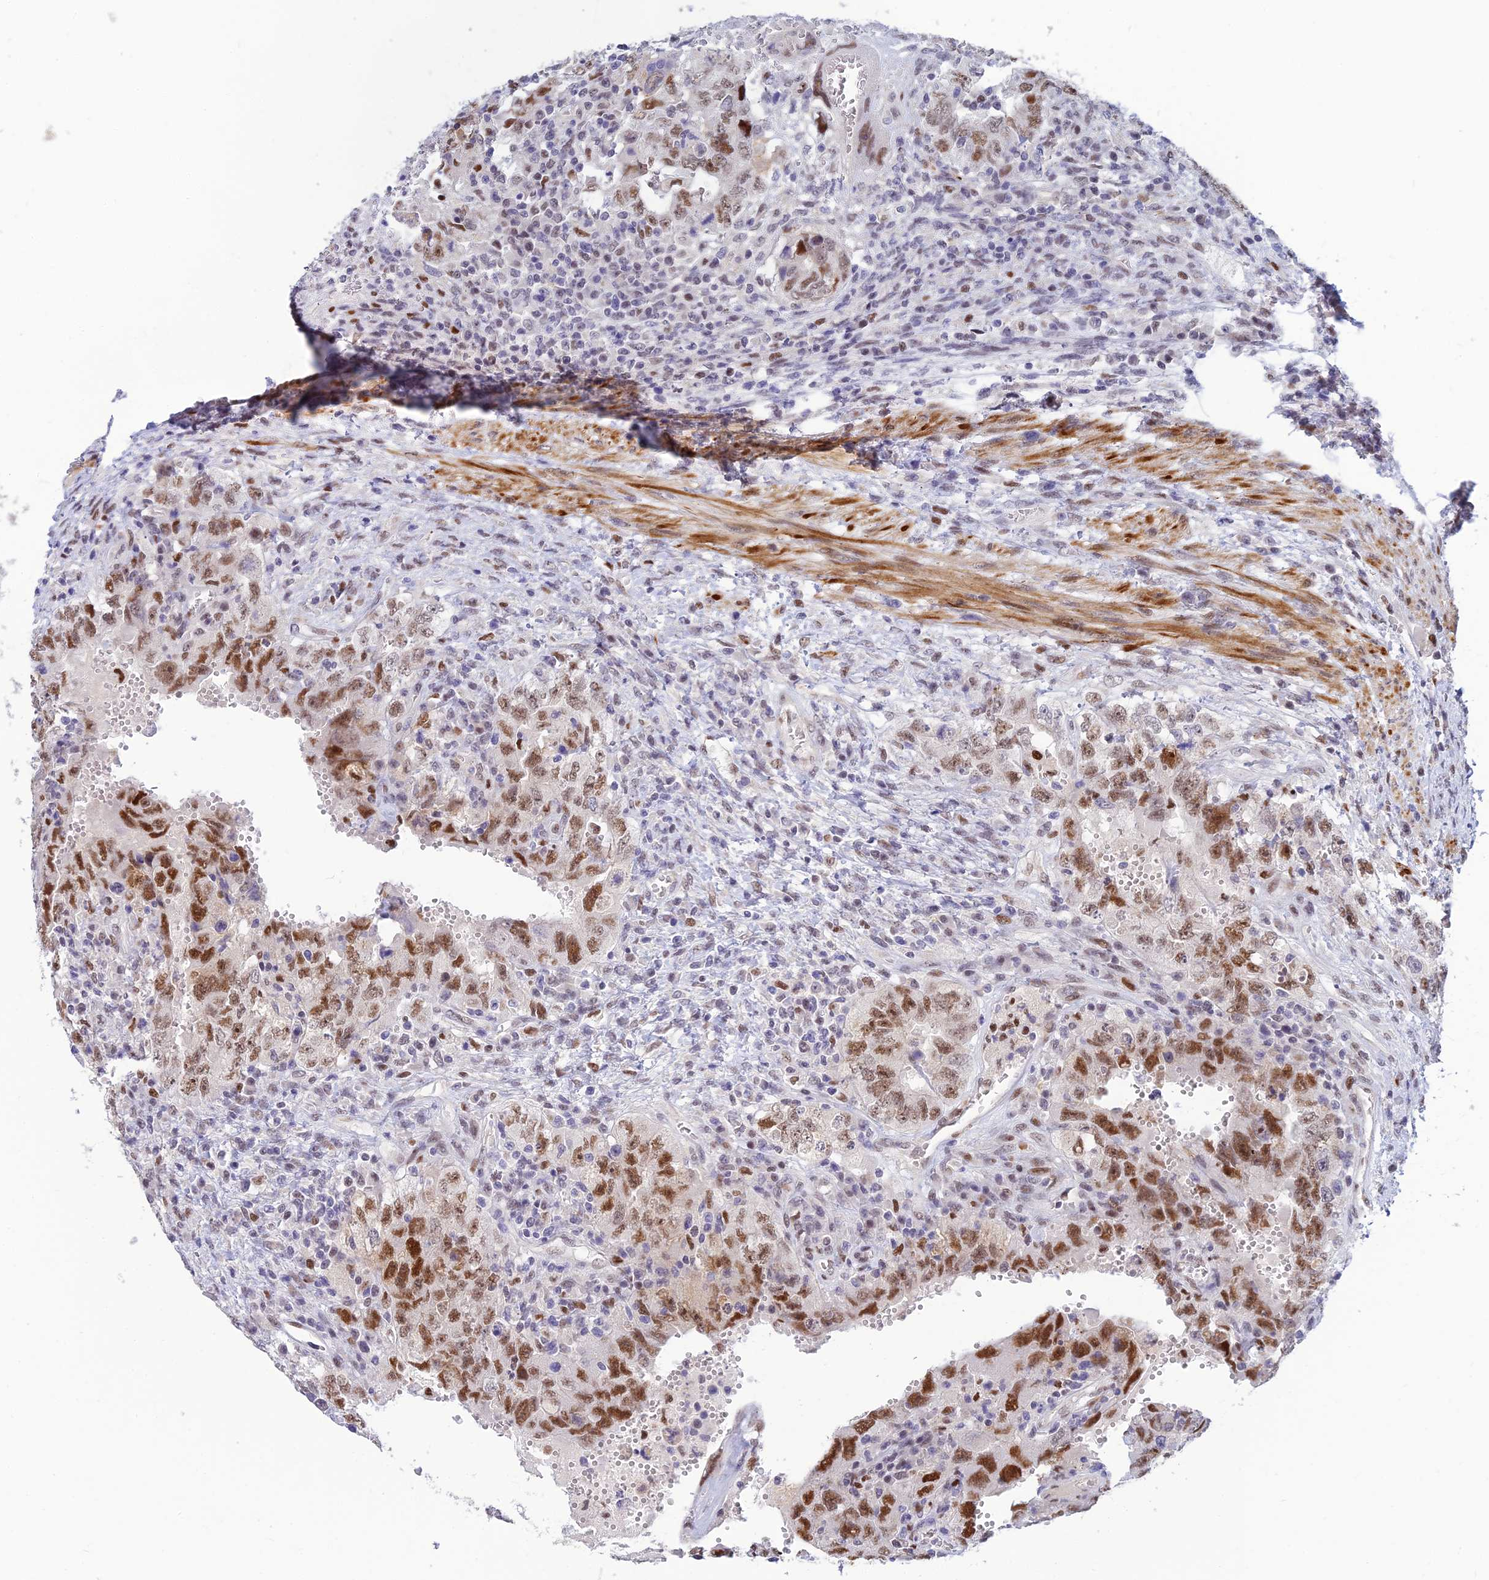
{"staining": {"intensity": "moderate", "quantity": ">75%", "location": "nuclear"}, "tissue": "testis cancer", "cell_type": "Tumor cells", "image_type": "cancer", "snomed": [{"axis": "morphology", "description": "Carcinoma, Embryonal, NOS"}, {"axis": "topography", "description": "Testis"}], "caption": "This histopathology image shows immunohistochemistry staining of testis cancer (embryonal carcinoma), with medium moderate nuclear staining in about >75% of tumor cells.", "gene": "CLK4", "patient": {"sex": "male", "age": 26}}